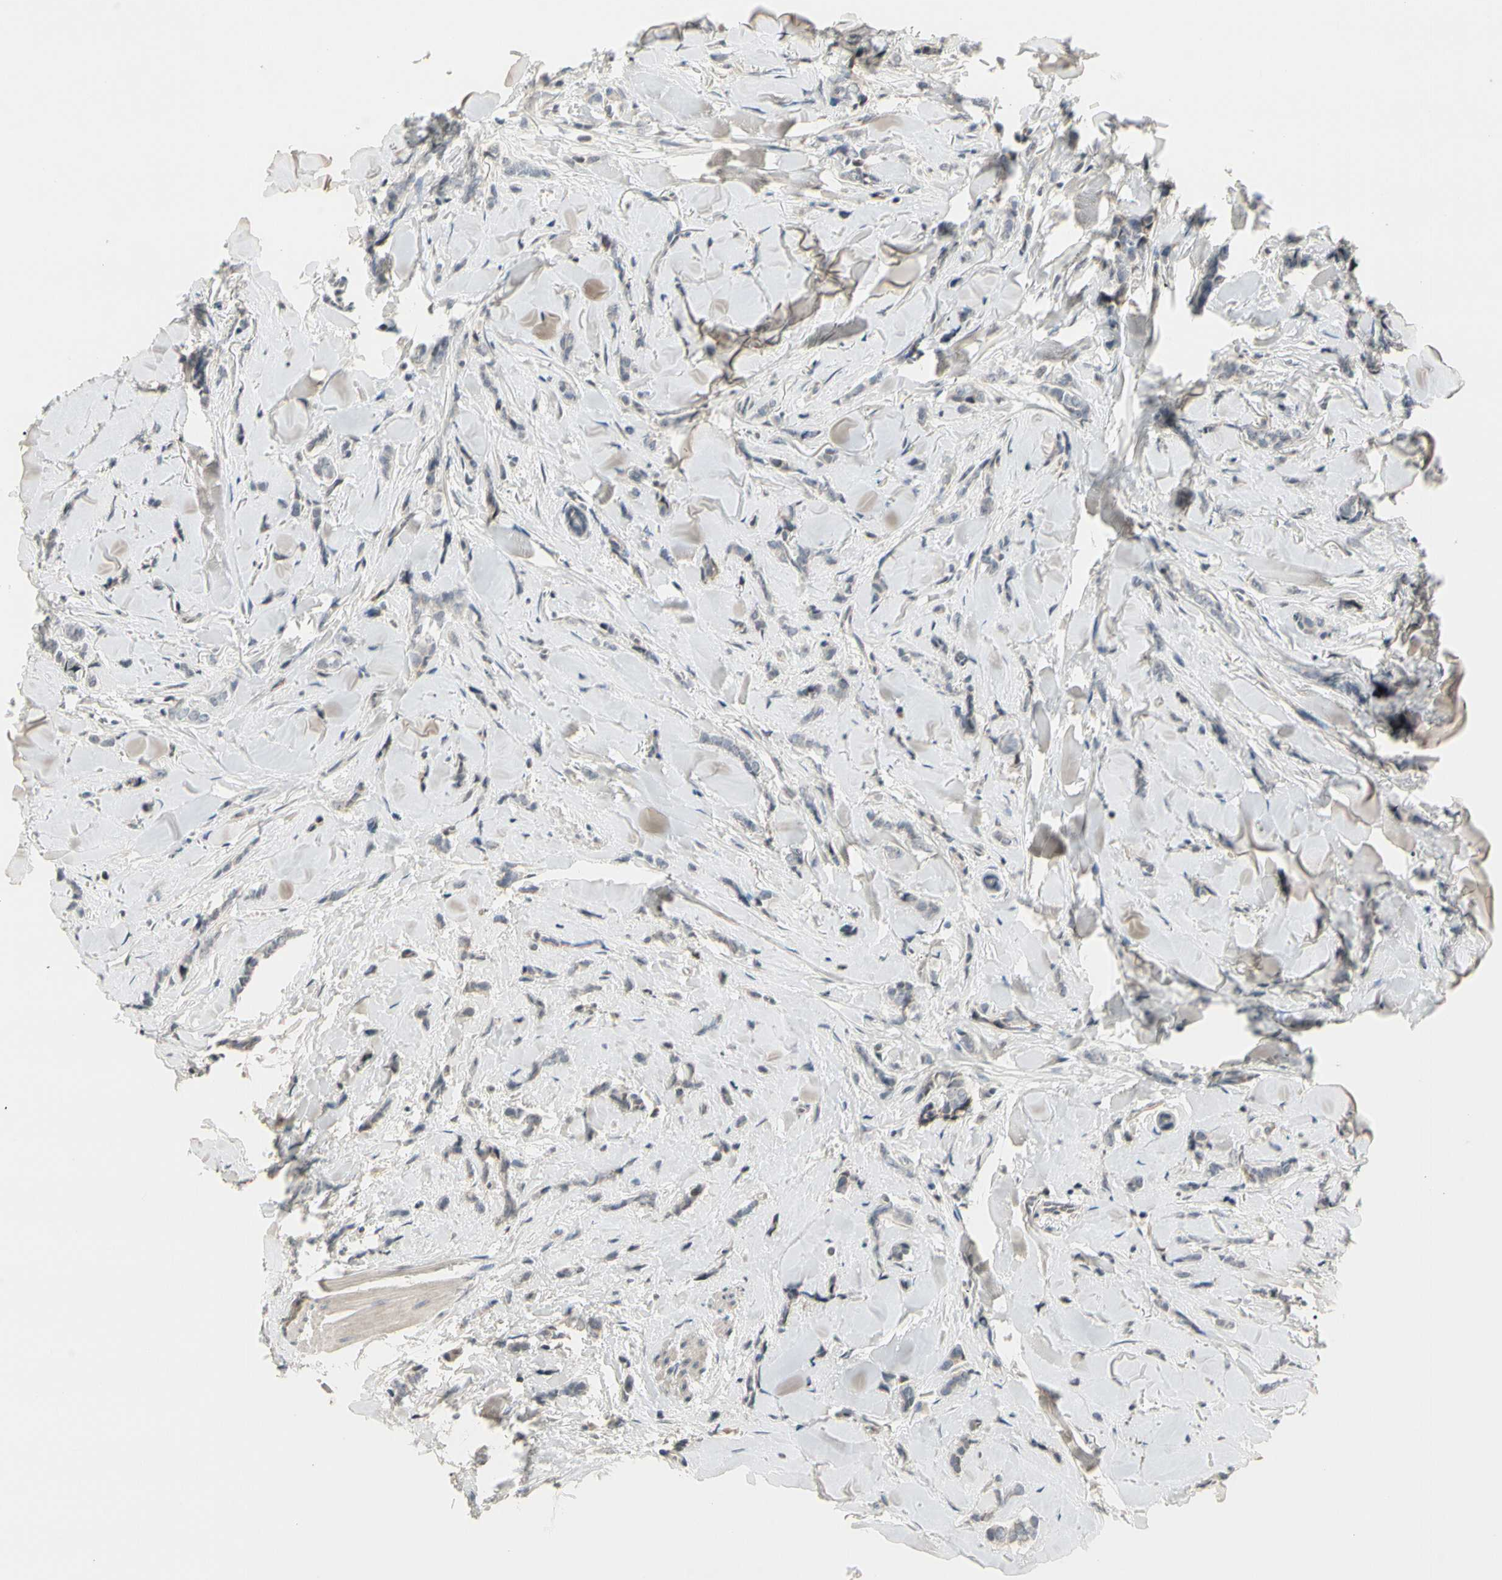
{"staining": {"intensity": "negative", "quantity": "none", "location": "none"}, "tissue": "breast cancer", "cell_type": "Tumor cells", "image_type": "cancer", "snomed": [{"axis": "morphology", "description": "Lobular carcinoma"}, {"axis": "topography", "description": "Skin"}, {"axis": "topography", "description": "Breast"}], "caption": "IHC micrograph of neoplastic tissue: human lobular carcinoma (breast) stained with DAB reveals no significant protein expression in tumor cells.", "gene": "GREM1", "patient": {"sex": "female", "age": 46}}